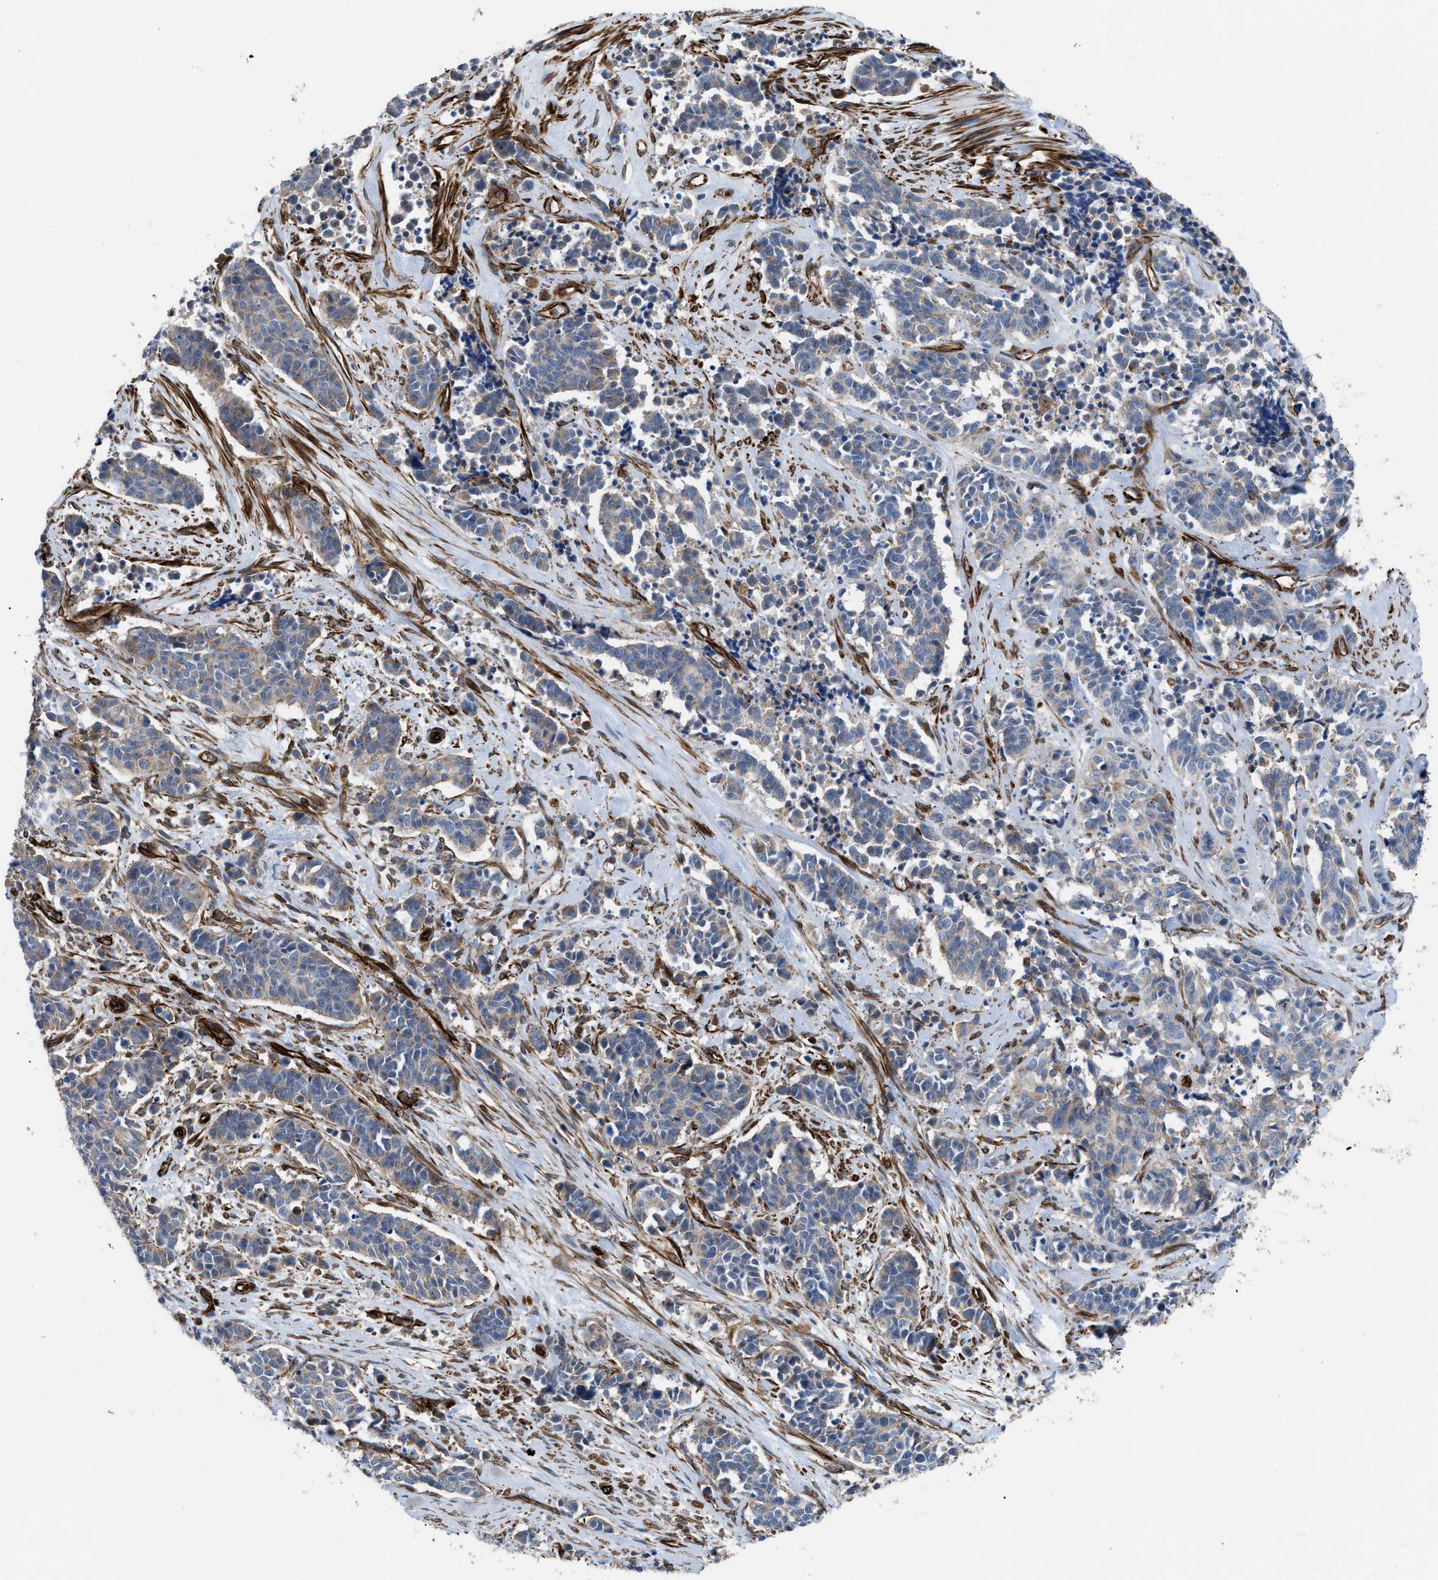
{"staining": {"intensity": "weak", "quantity": "25%-75%", "location": "cytoplasmic/membranous"}, "tissue": "cervical cancer", "cell_type": "Tumor cells", "image_type": "cancer", "snomed": [{"axis": "morphology", "description": "Squamous cell carcinoma, NOS"}, {"axis": "topography", "description": "Cervix"}], "caption": "Immunohistochemistry (DAB) staining of human cervical cancer exhibits weak cytoplasmic/membranous protein expression in about 25%-75% of tumor cells.", "gene": "PTPRE", "patient": {"sex": "female", "age": 35}}